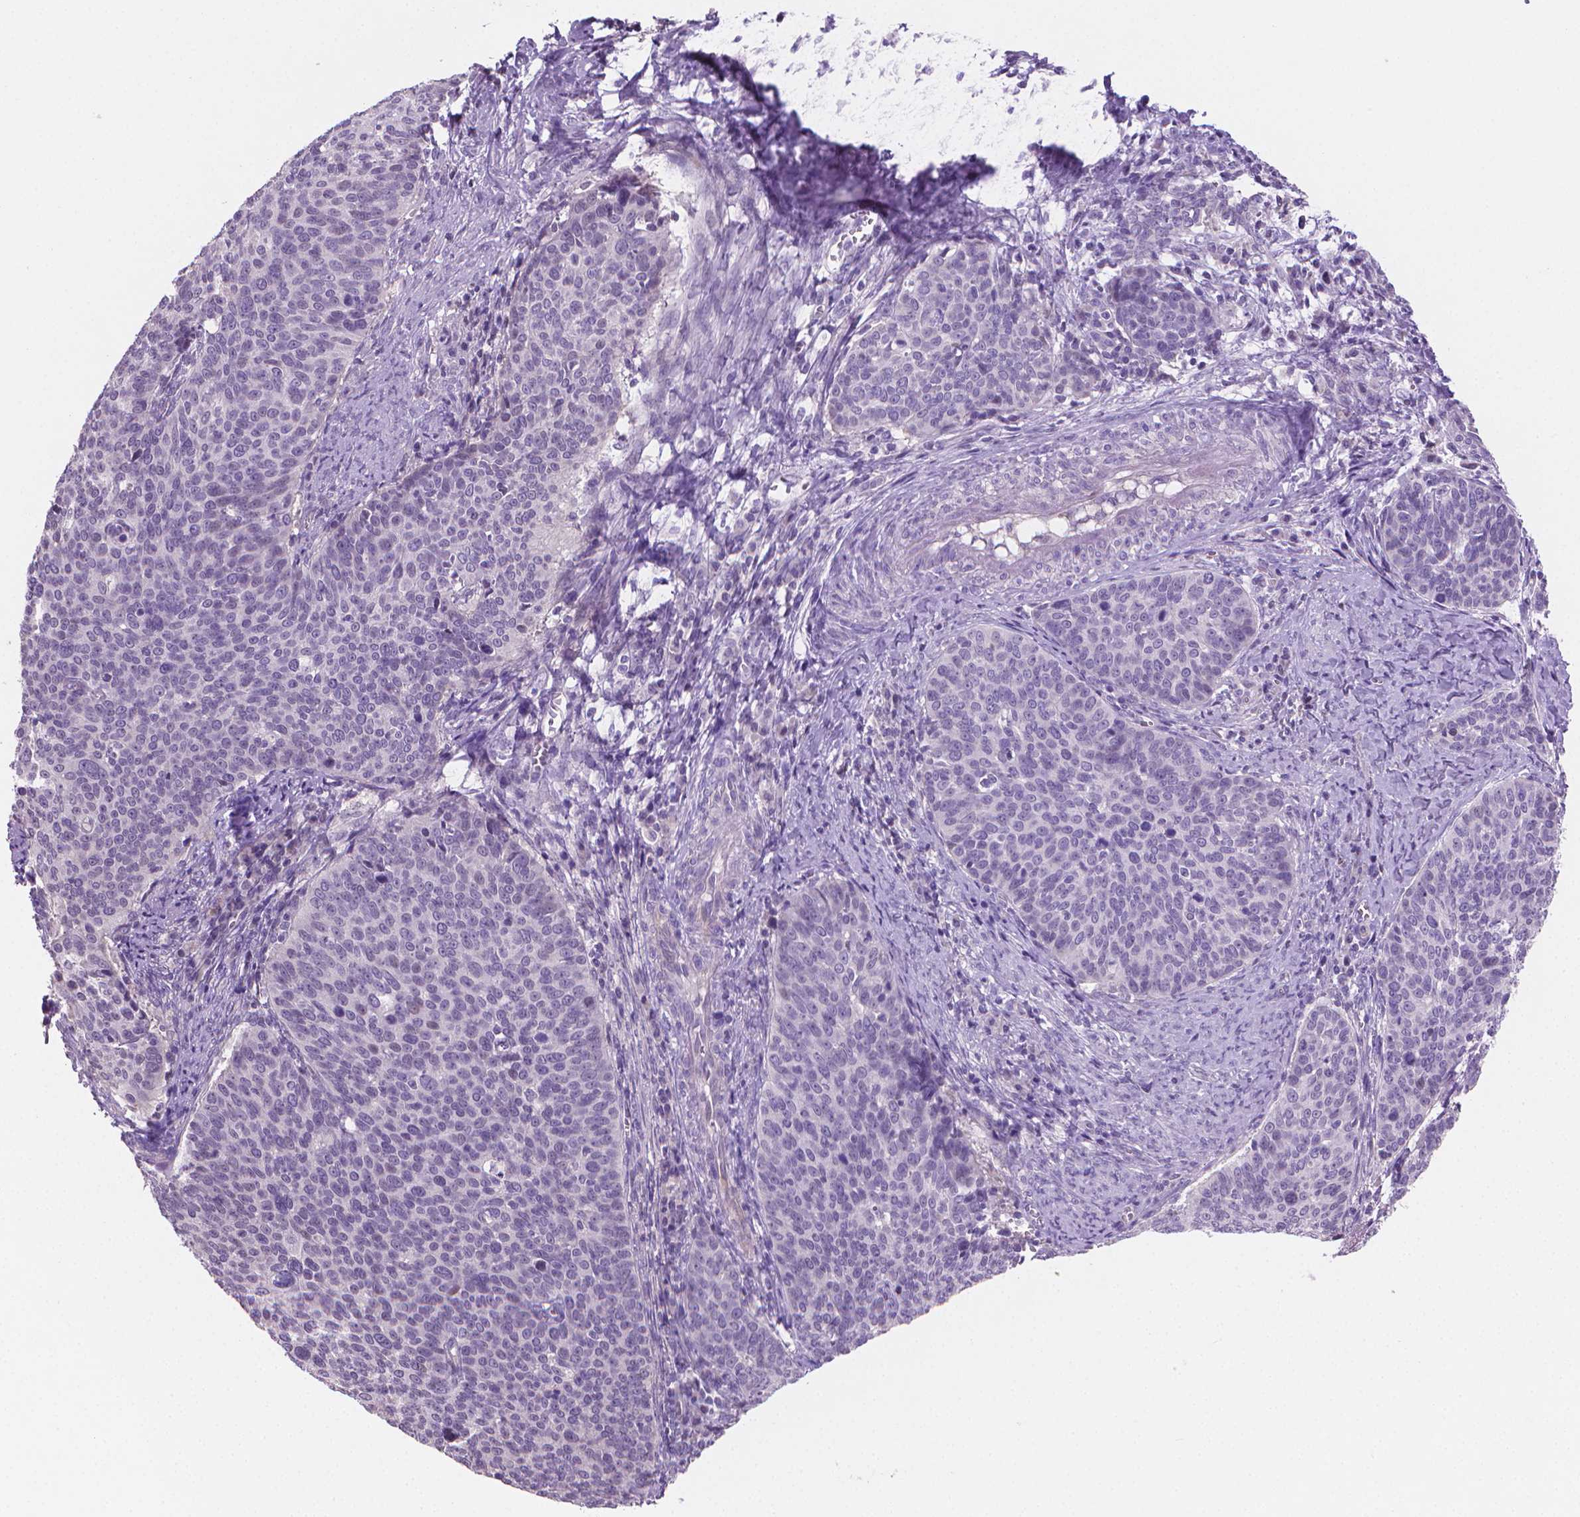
{"staining": {"intensity": "negative", "quantity": "none", "location": "none"}, "tissue": "cervical cancer", "cell_type": "Tumor cells", "image_type": "cancer", "snomed": [{"axis": "morphology", "description": "Normal tissue, NOS"}, {"axis": "morphology", "description": "Squamous cell carcinoma, NOS"}, {"axis": "topography", "description": "Cervix"}], "caption": "Protein analysis of cervical cancer (squamous cell carcinoma) shows no significant staining in tumor cells.", "gene": "CLXN", "patient": {"sex": "female", "age": 39}}